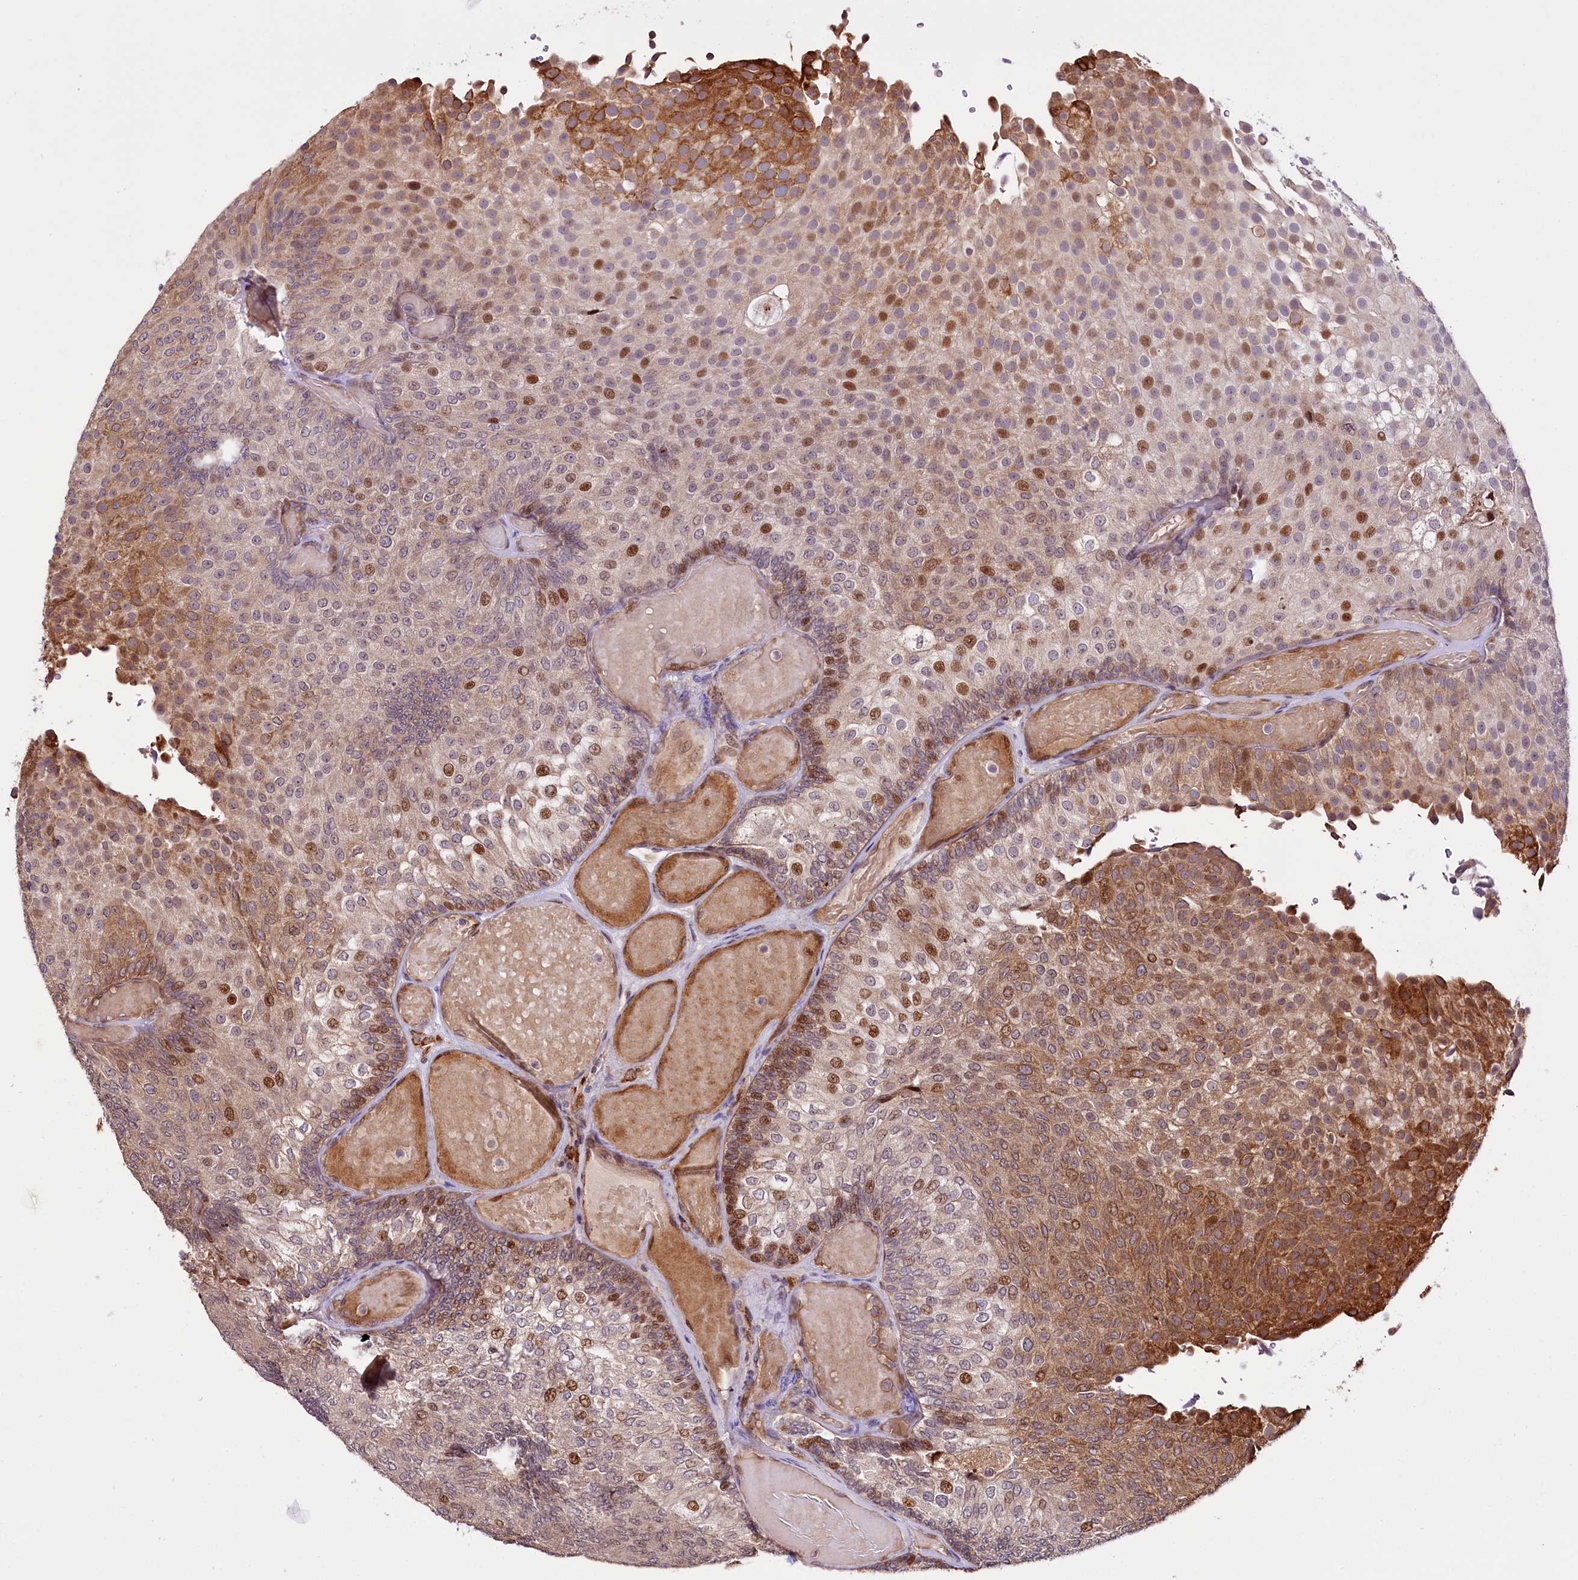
{"staining": {"intensity": "strong", "quantity": "25%-75%", "location": "cytoplasmic/membranous,nuclear"}, "tissue": "urothelial cancer", "cell_type": "Tumor cells", "image_type": "cancer", "snomed": [{"axis": "morphology", "description": "Urothelial carcinoma, Low grade"}, {"axis": "topography", "description": "Urinary bladder"}], "caption": "Urothelial cancer stained for a protein (brown) demonstrates strong cytoplasmic/membranous and nuclear positive expression in approximately 25%-75% of tumor cells.", "gene": "CUTC", "patient": {"sex": "male", "age": 78}}